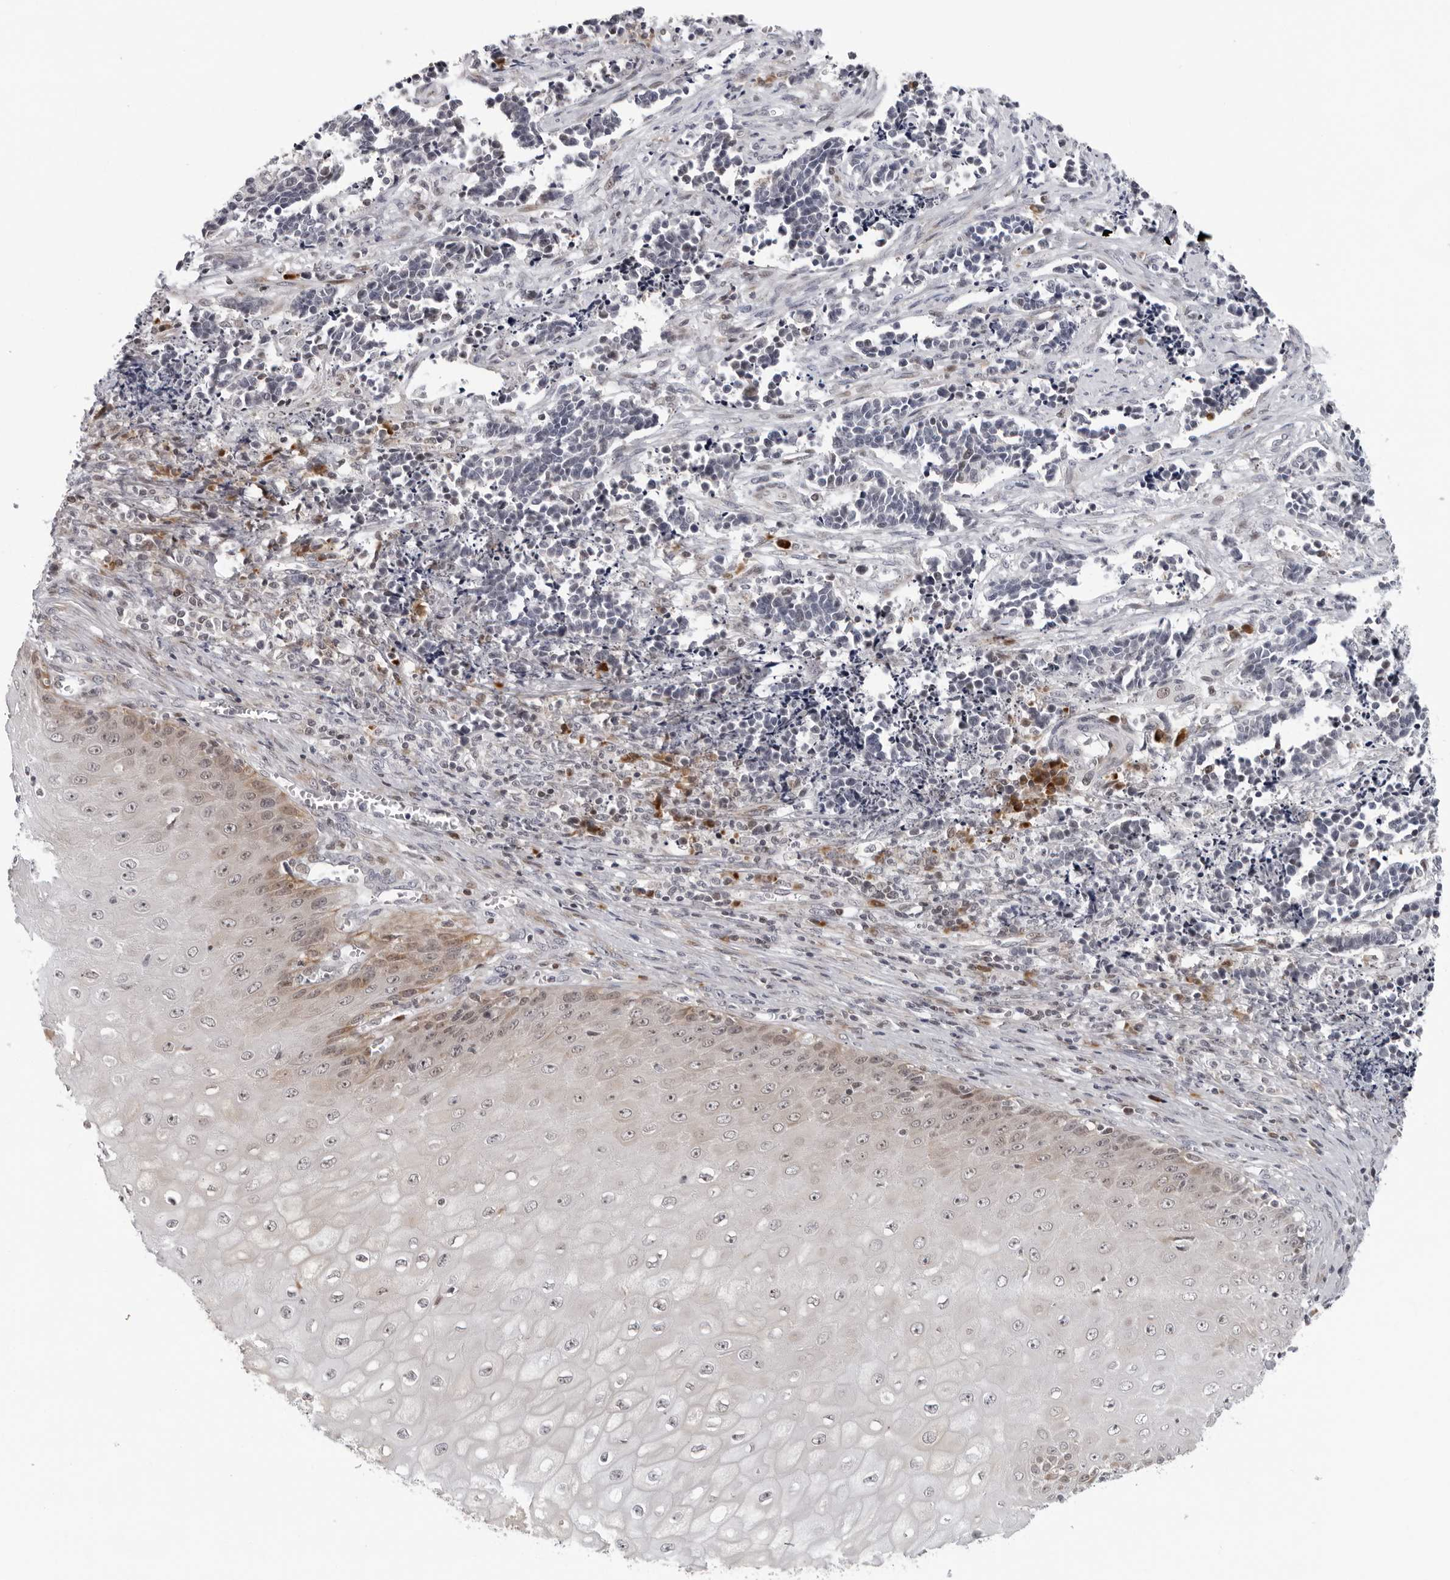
{"staining": {"intensity": "negative", "quantity": "none", "location": "none"}, "tissue": "cervical cancer", "cell_type": "Tumor cells", "image_type": "cancer", "snomed": [{"axis": "morphology", "description": "Normal tissue, NOS"}, {"axis": "morphology", "description": "Squamous cell carcinoma, NOS"}, {"axis": "topography", "description": "Cervix"}], "caption": "Tumor cells are negative for protein expression in human squamous cell carcinoma (cervical).", "gene": "PIP4K2C", "patient": {"sex": "female", "age": 35}}